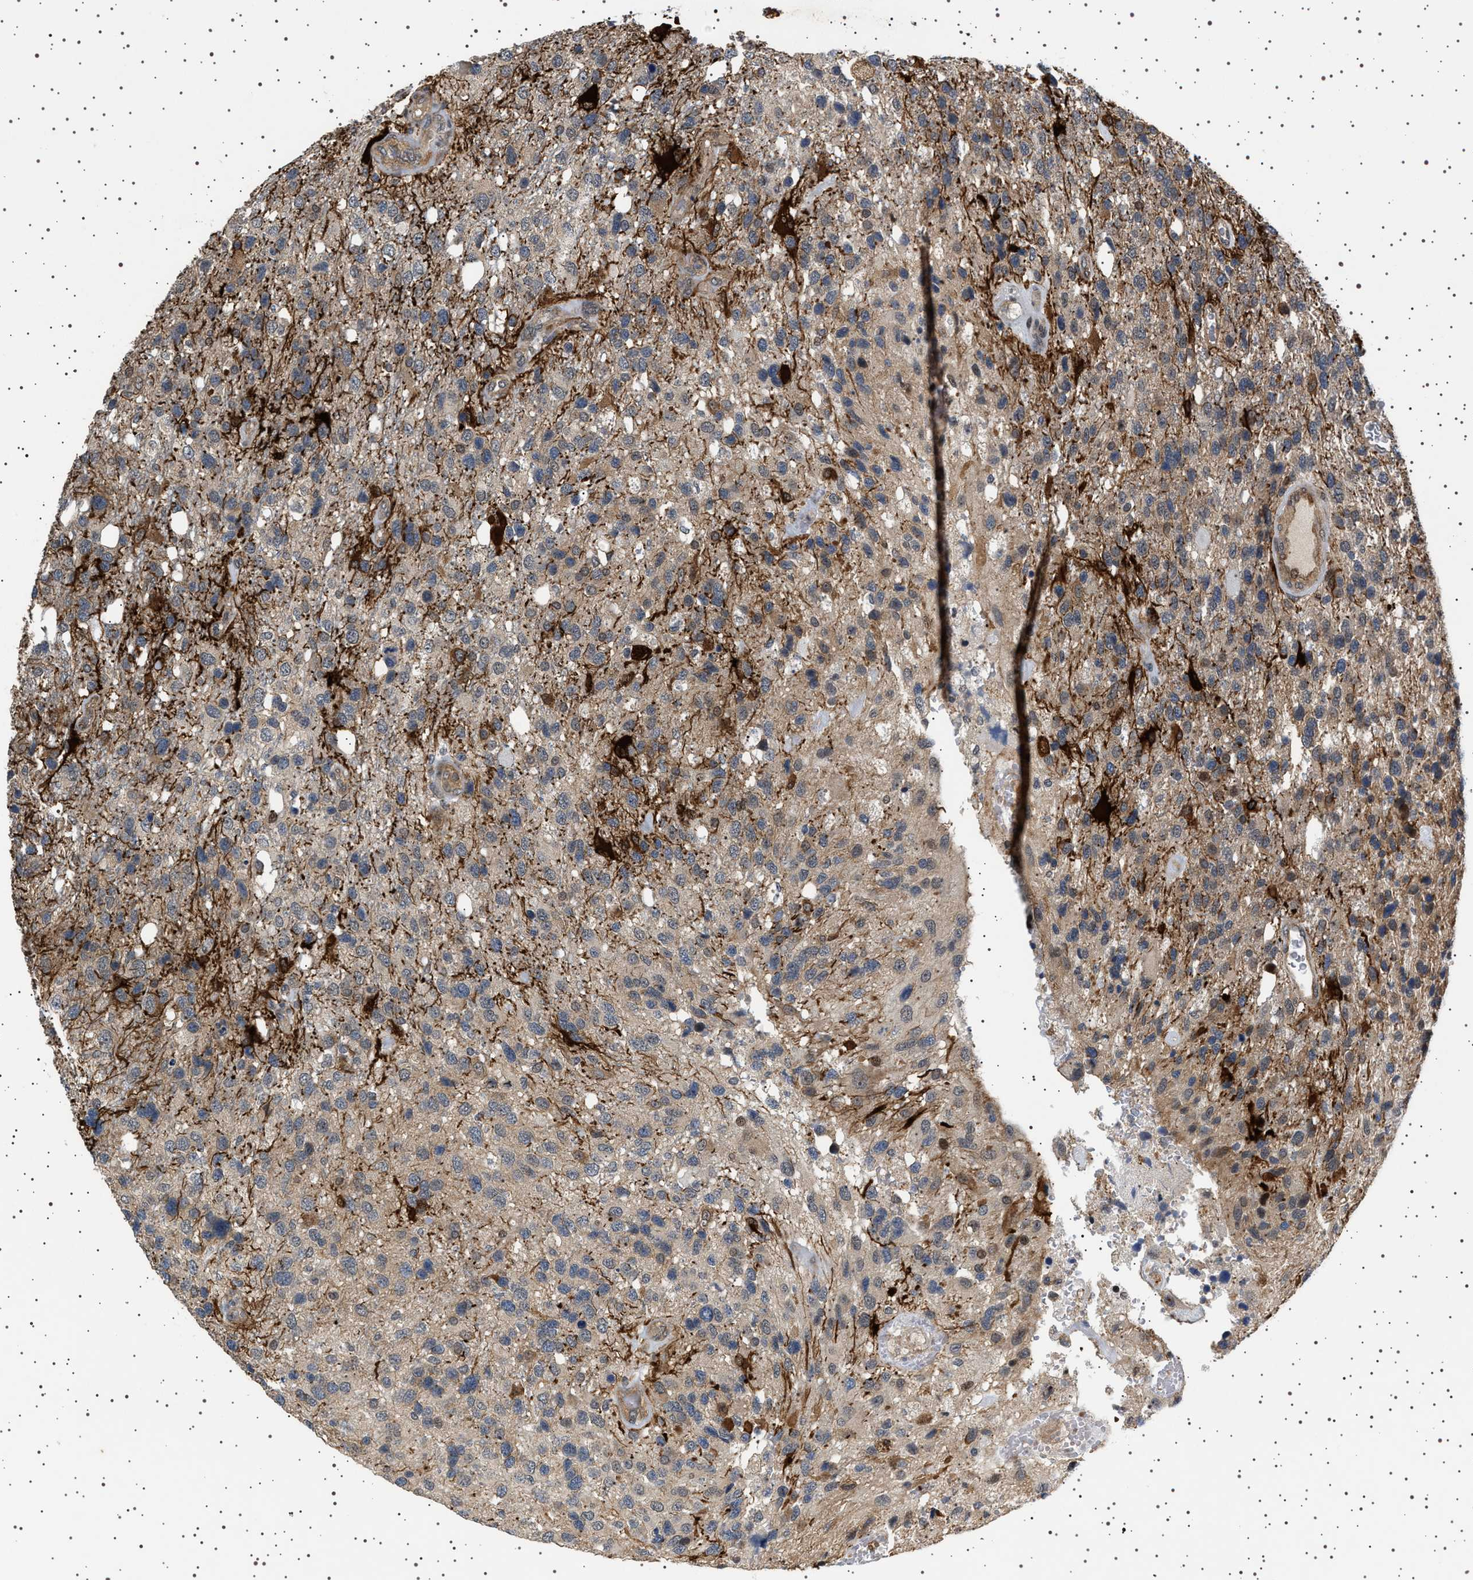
{"staining": {"intensity": "weak", "quantity": "<25%", "location": "cytoplasmic/membranous"}, "tissue": "glioma", "cell_type": "Tumor cells", "image_type": "cancer", "snomed": [{"axis": "morphology", "description": "Glioma, malignant, High grade"}, {"axis": "topography", "description": "Brain"}], "caption": "There is no significant positivity in tumor cells of malignant glioma (high-grade).", "gene": "BAG3", "patient": {"sex": "female", "age": 58}}